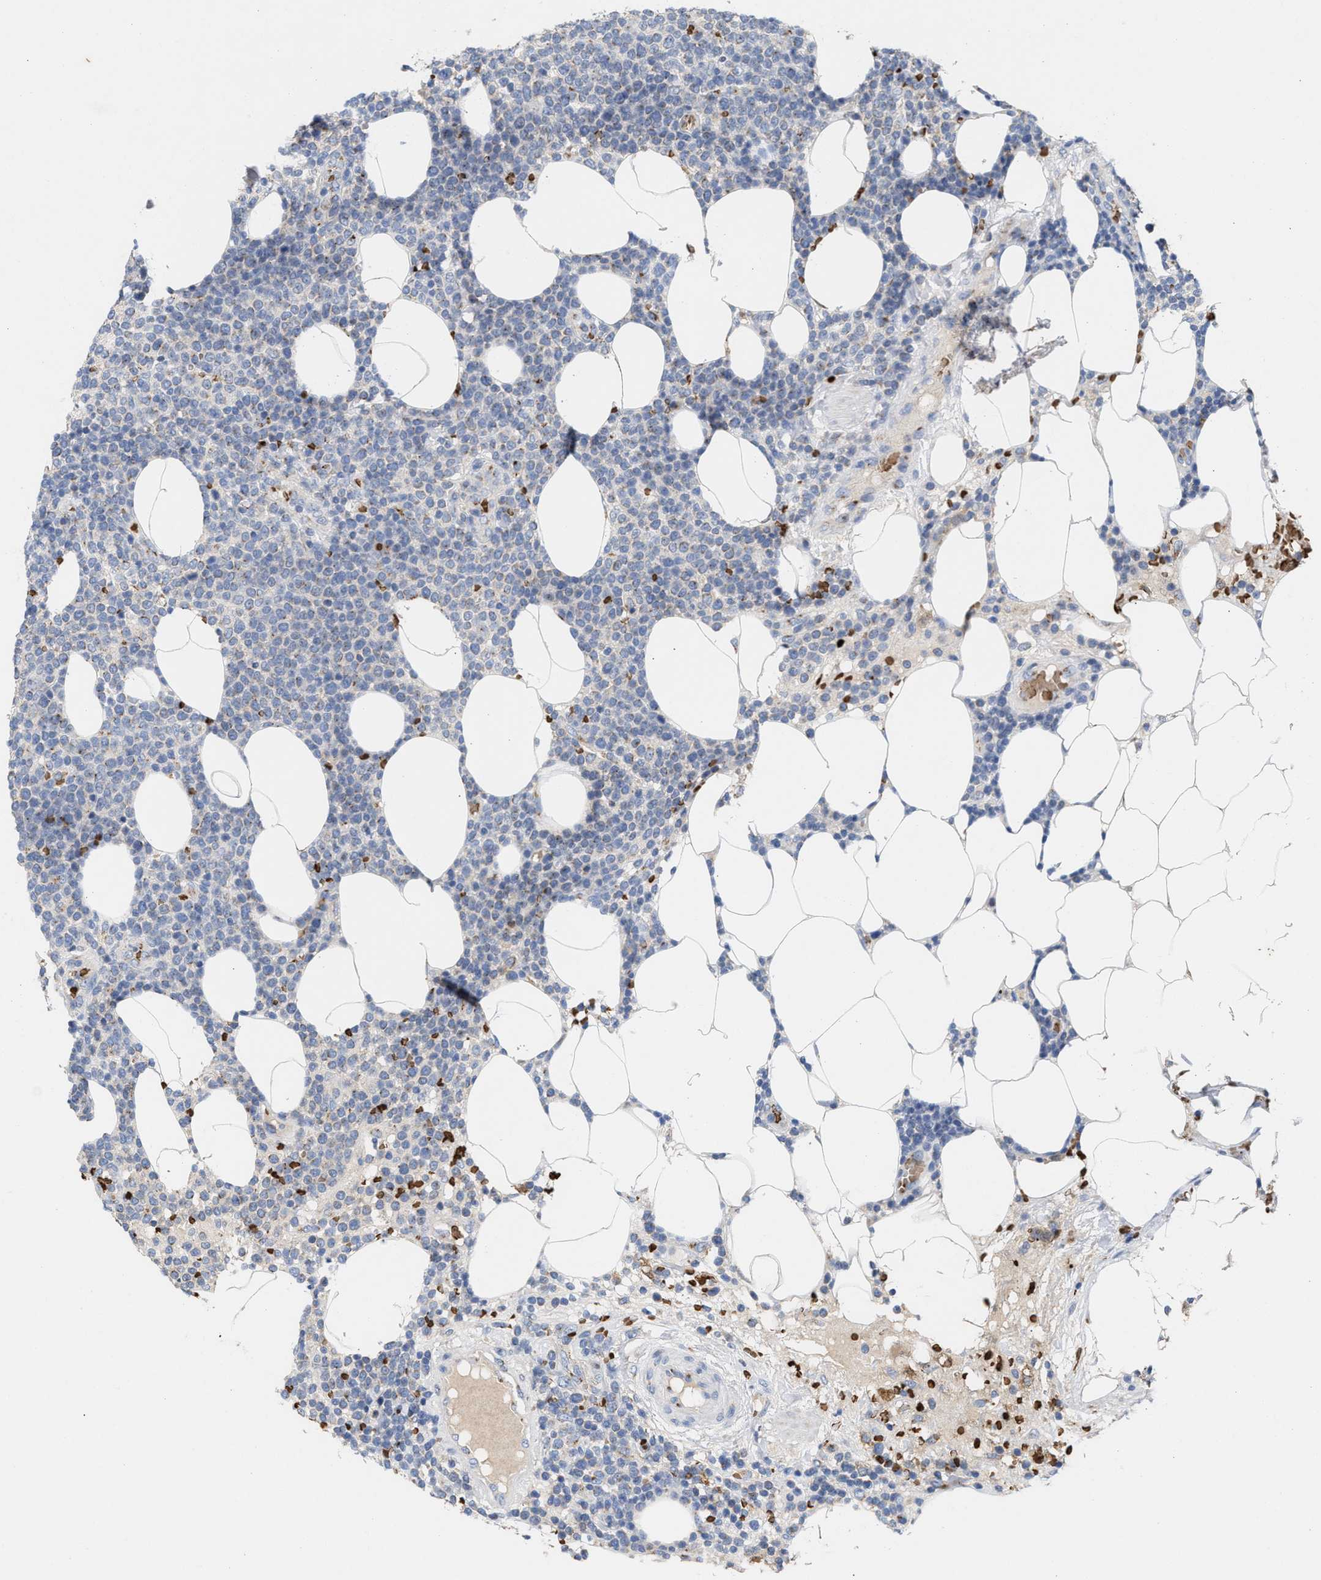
{"staining": {"intensity": "negative", "quantity": "none", "location": "none"}, "tissue": "lymphoma", "cell_type": "Tumor cells", "image_type": "cancer", "snomed": [{"axis": "morphology", "description": "Malignant lymphoma, non-Hodgkin's type, High grade"}, {"axis": "topography", "description": "Lymph node"}], "caption": "This is an IHC photomicrograph of human lymphoma. There is no staining in tumor cells.", "gene": "CCL2", "patient": {"sex": "male", "age": 61}}